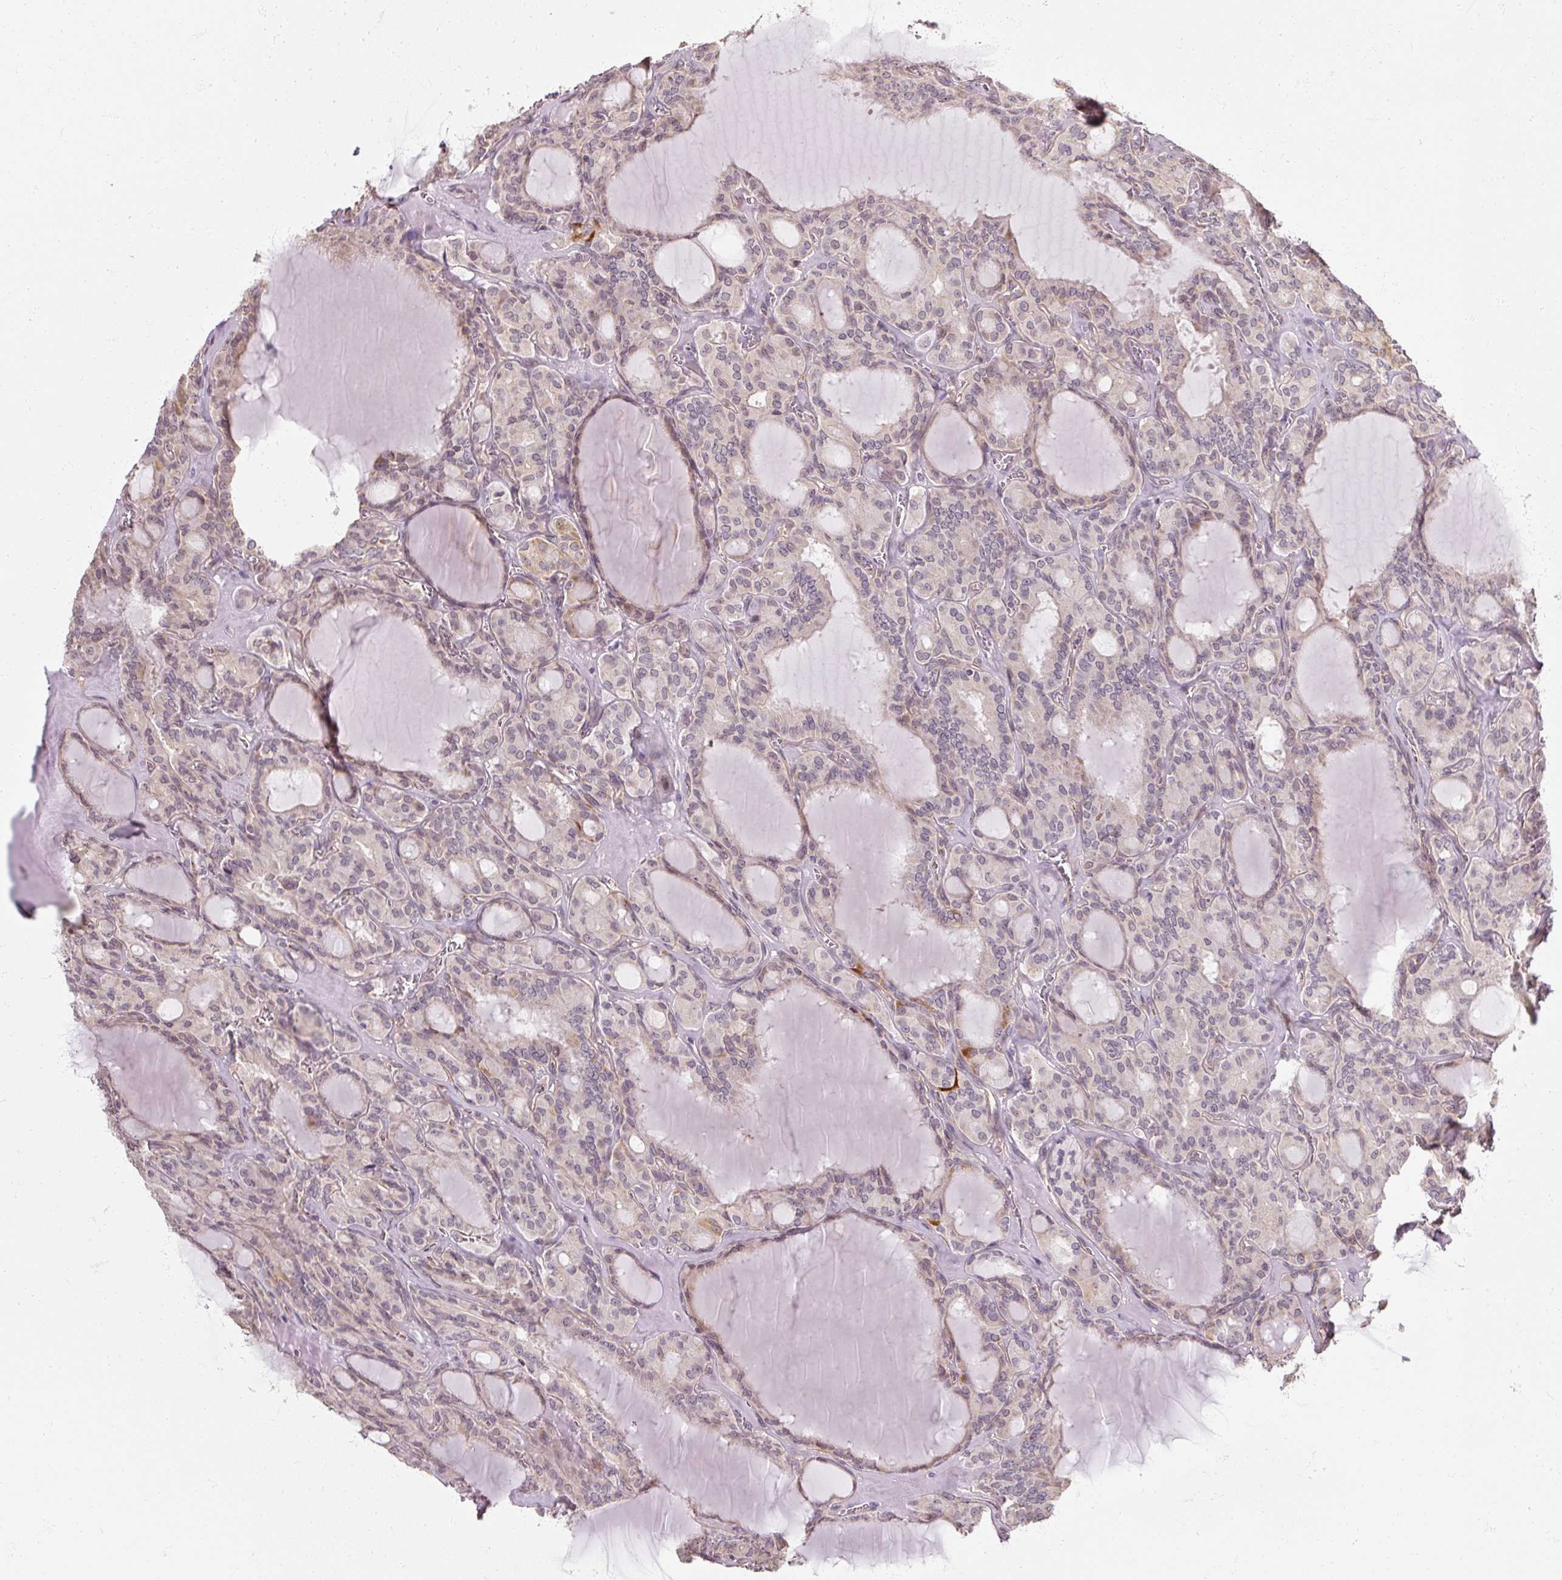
{"staining": {"intensity": "negative", "quantity": "none", "location": "none"}, "tissue": "thyroid cancer", "cell_type": "Tumor cells", "image_type": "cancer", "snomed": [{"axis": "morphology", "description": "Papillary adenocarcinoma, NOS"}, {"axis": "topography", "description": "Thyroid gland"}], "caption": "The histopathology image exhibits no significant expression in tumor cells of thyroid cancer (papillary adenocarcinoma). Nuclei are stained in blue.", "gene": "RB1CC1", "patient": {"sex": "male", "age": 87}}